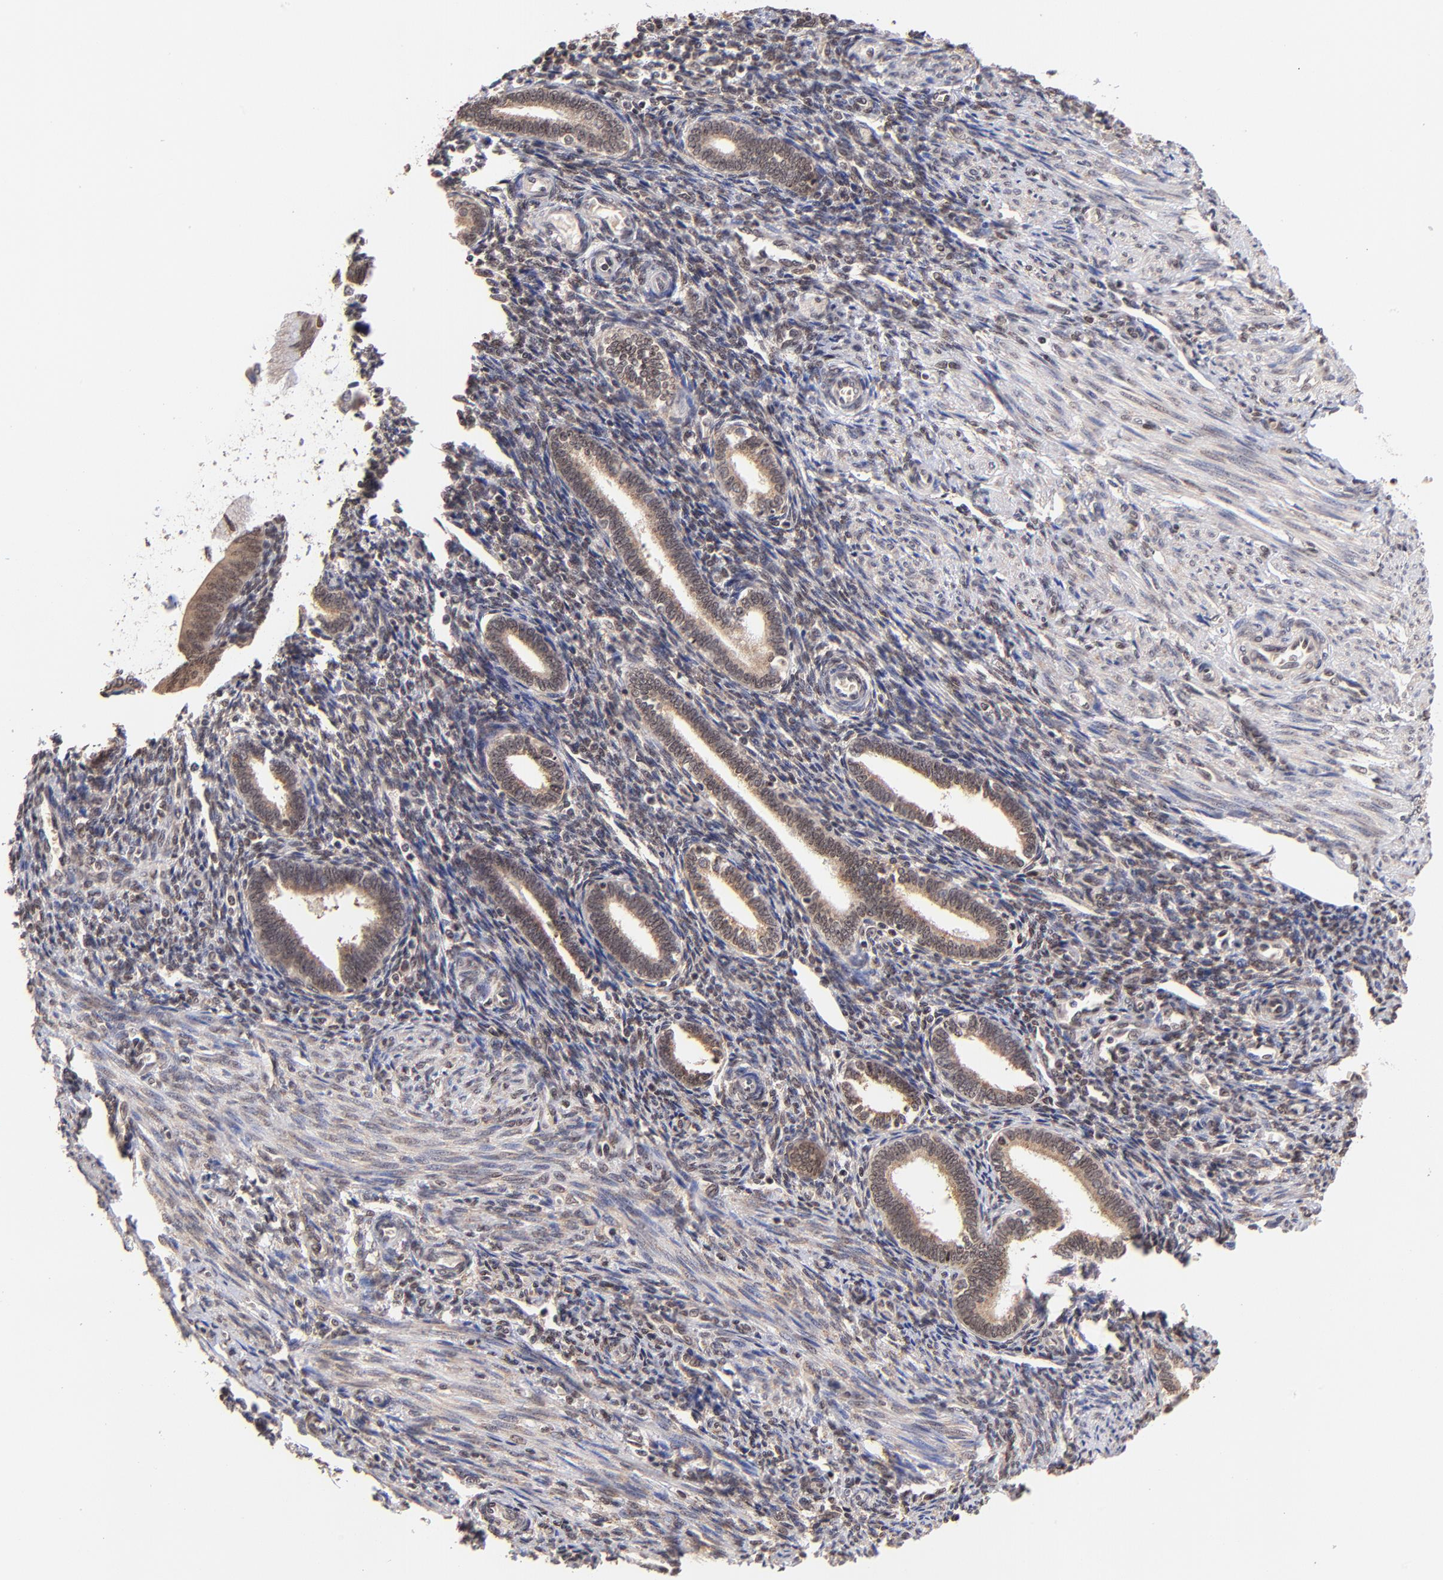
{"staining": {"intensity": "moderate", "quantity": "25%-75%", "location": "nuclear"}, "tissue": "endometrium", "cell_type": "Cells in endometrial stroma", "image_type": "normal", "snomed": [{"axis": "morphology", "description": "Normal tissue, NOS"}, {"axis": "topography", "description": "Endometrium"}], "caption": "Human endometrium stained for a protein (brown) exhibits moderate nuclear positive expression in about 25%-75% of cells in endometrial stroma.", "gene": "WDR25", "patient": {"sex": "female", "age": 27}}